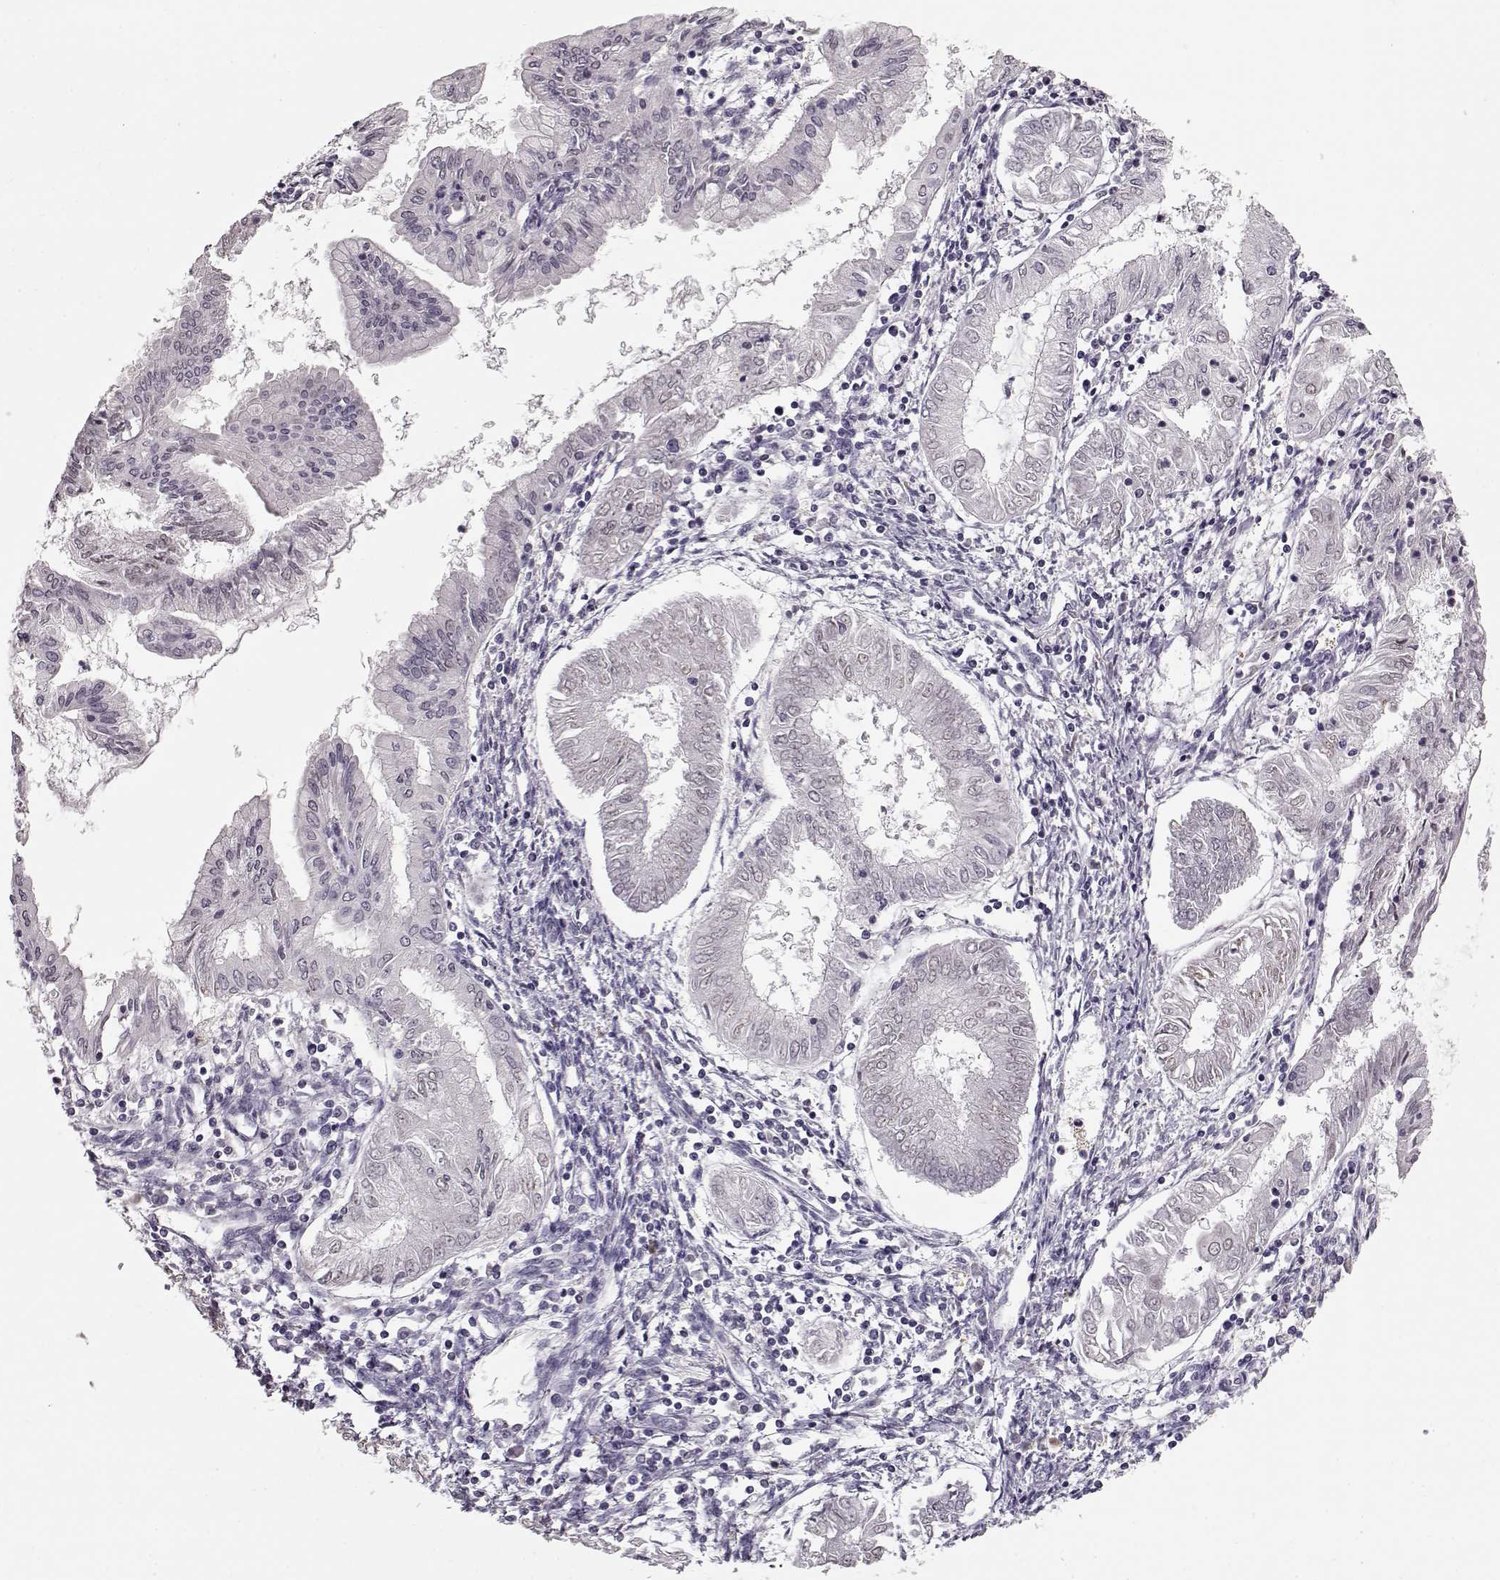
{"staining": {"intensity": "negative", "quantity": "none", "location": "none"}, "tissue": "endometrial cancer", "cell_type": "Tumor cells", "image_type": "cancer", "snomed": [{"axis": "morphology", "description": "Adenocarcinoma, NOS"}, {"axis": "topography", "description": "Endometrium"}], "caption": "High magnification brightfield microscopy of endometrial cancer stained with DAB (3,3'-diaminobenzidine) (brown) and counterstained with hematoxylin (blue): tumor cells show no significant staining.", "gene": "RP1L1", "patient": {"sex": "female", "age": 68}}